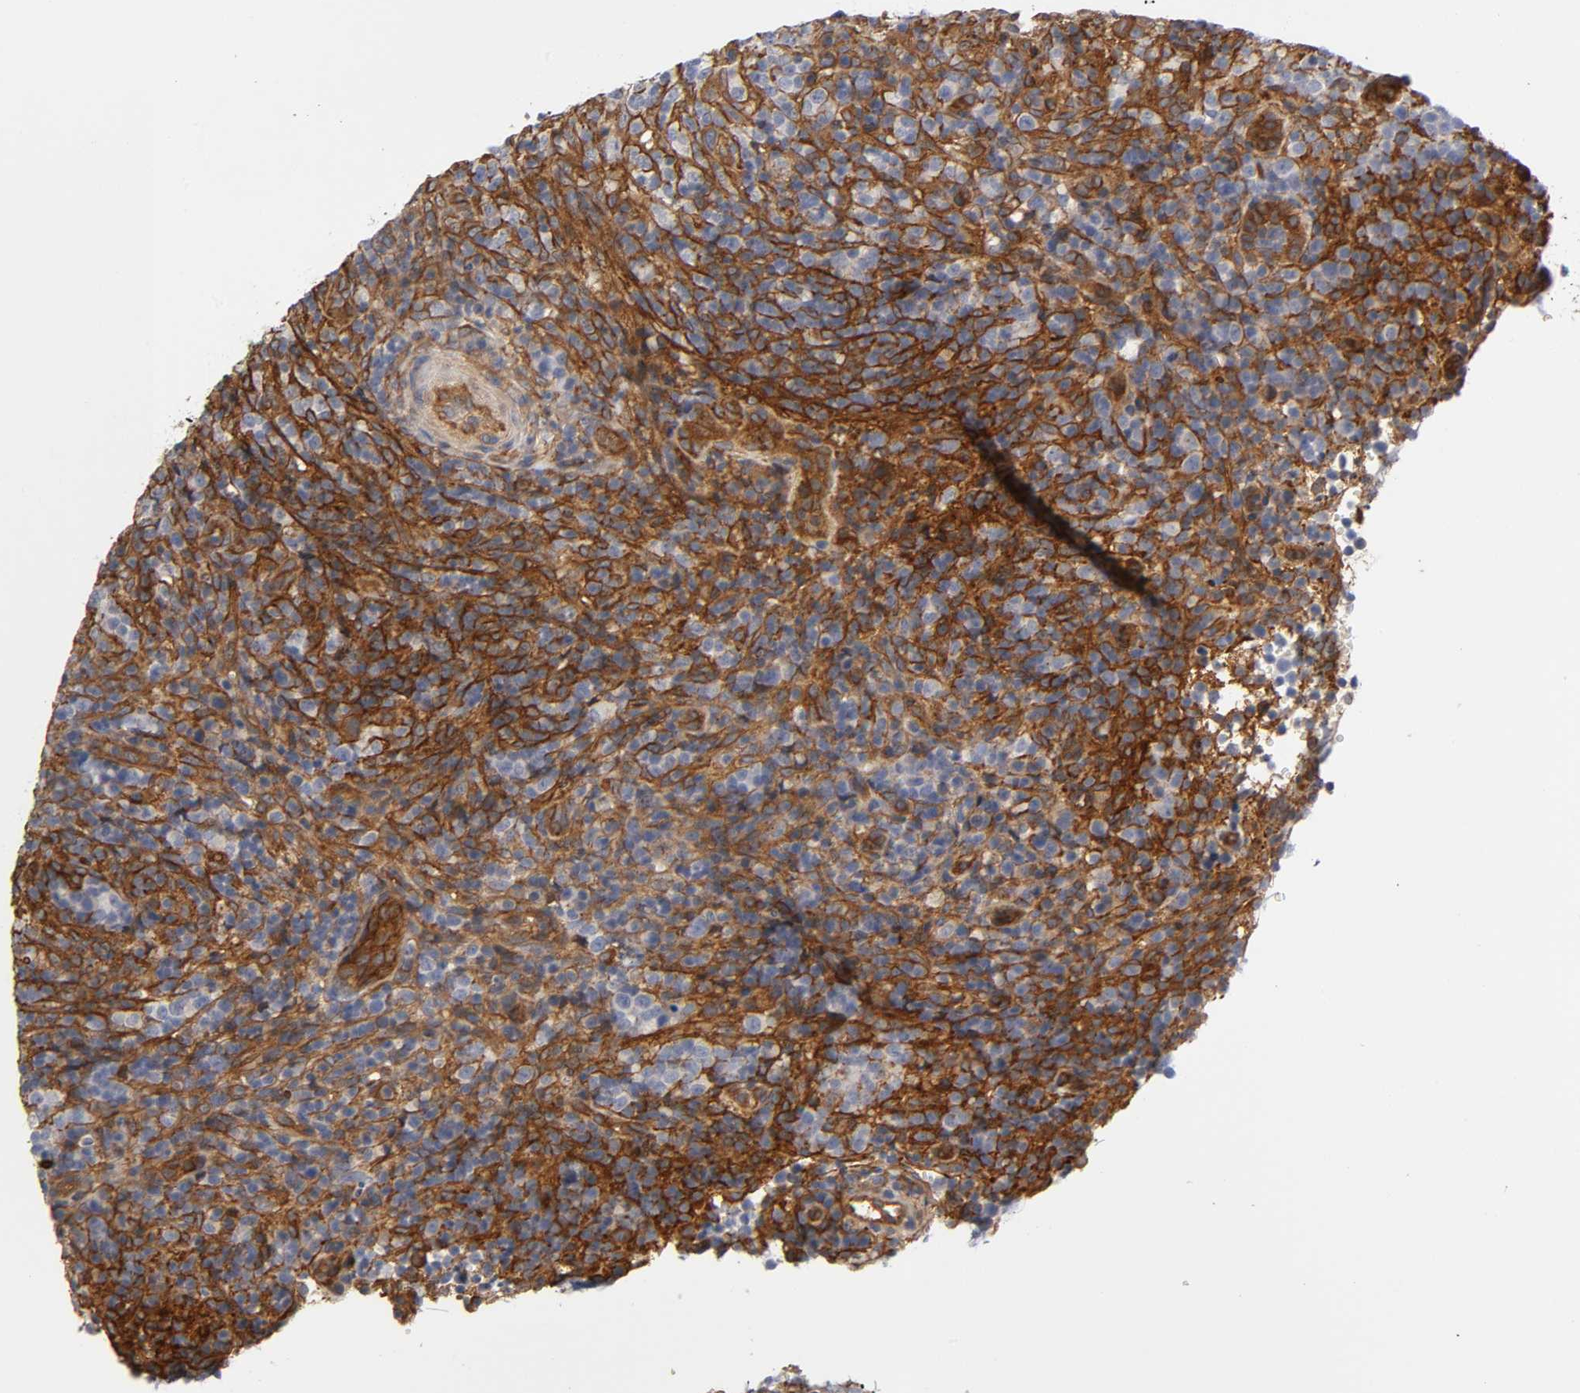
{"staining": {"intensity": "negative", "quantity": "none", "location": "none"}, "tissue": "lymphoma", "cell_type": "Tumor cells", "image_type": "cancer", "snomed": [{"axis": "morphology", "description": "Malignant lymphoma, non-Hodgkin's type, High grade"}, {"axis": "topography", "description": "Lymph node"}], "caption": "Malignant lymphoma, non-Hodgkin's type (high-grade) was stained to show a protein in brown. There is no significant staining in tumor cells.", "gene": "RAB13", "patient": {"sex": "female", "age": 76}}